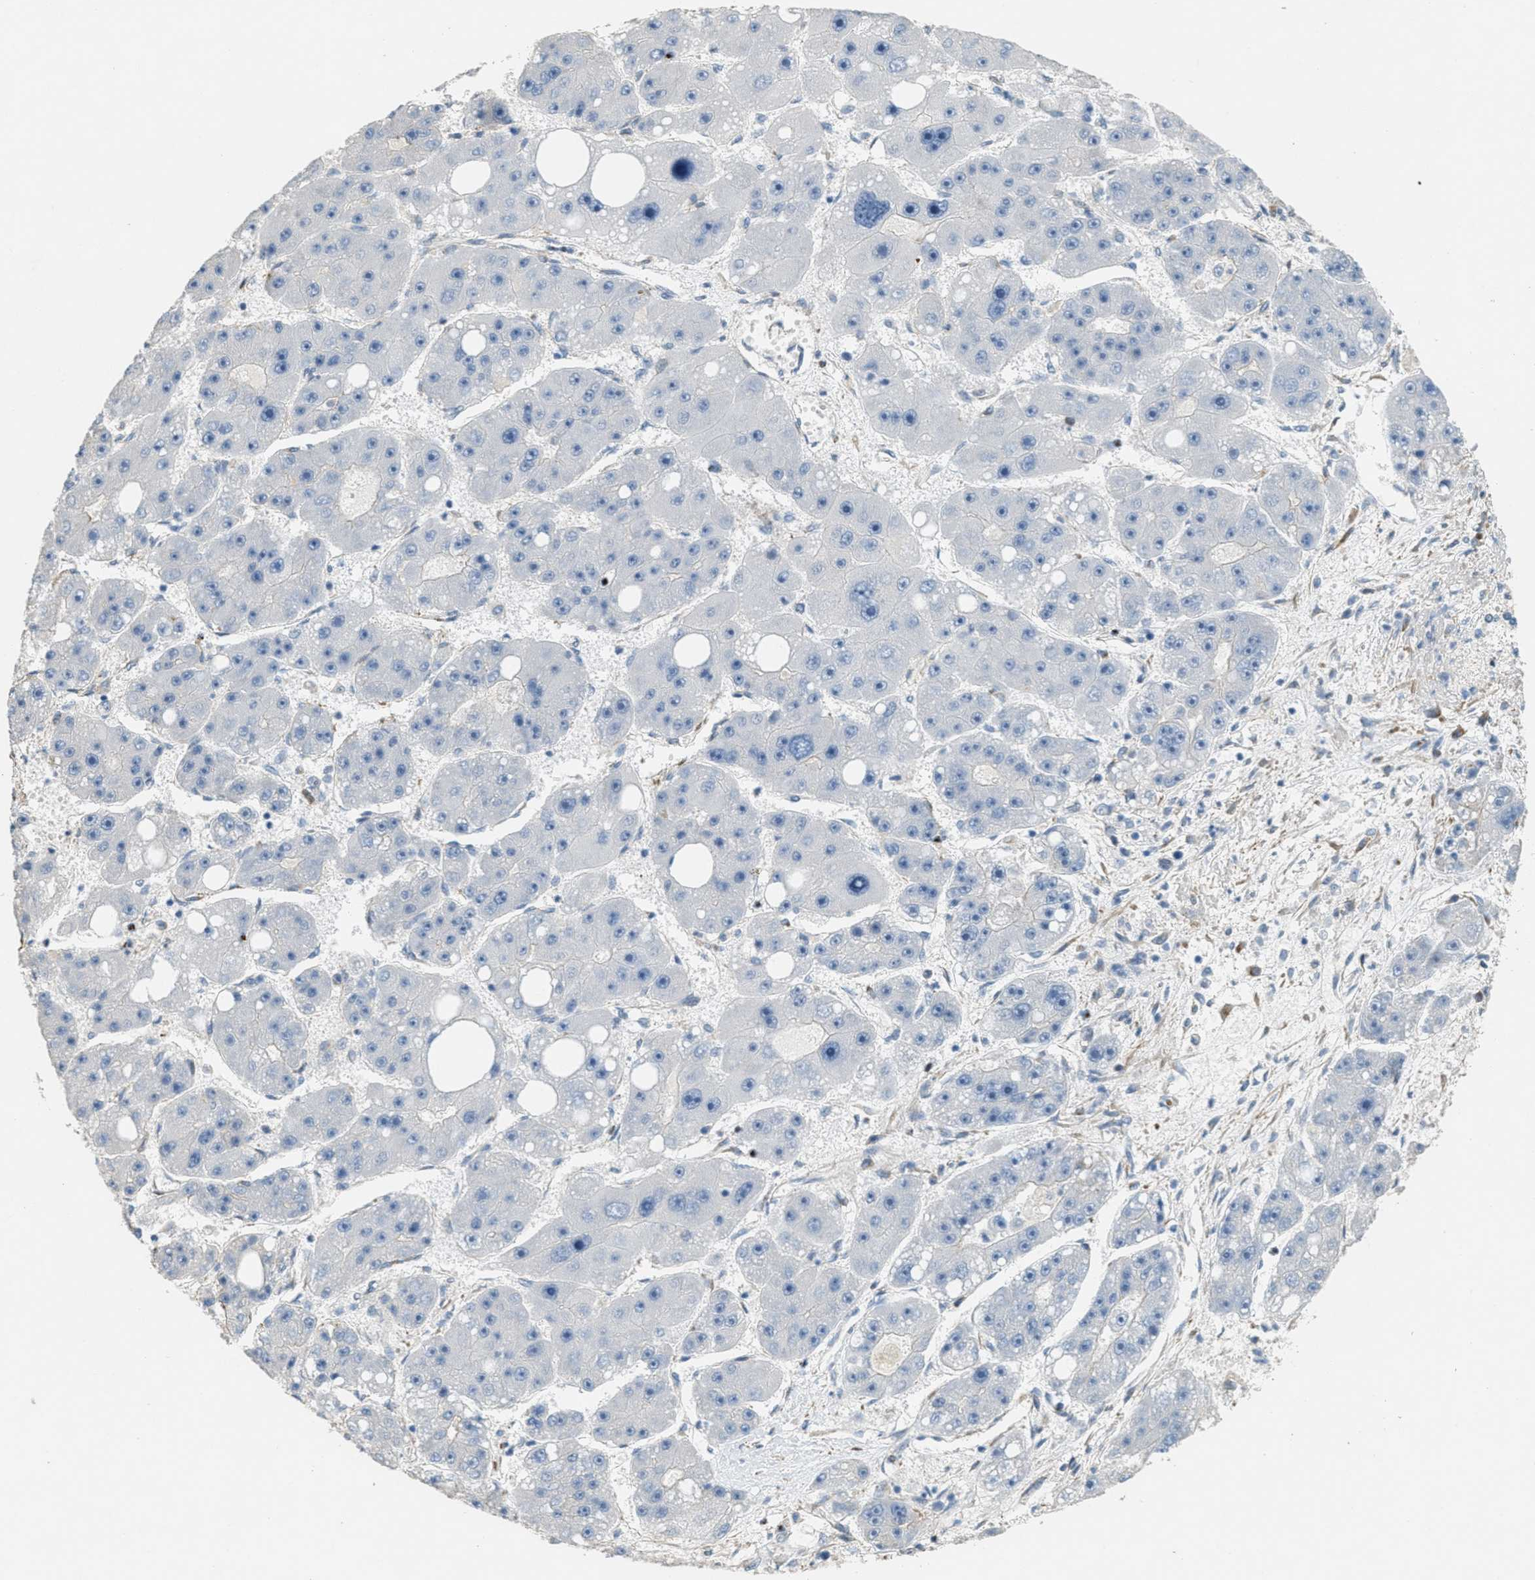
{"staining": {"intensity": "negative", "quantity": "none", "location": "none"}, "tissue": "liver cancer", "cell_type": "Tumor cells", "image_type": "cancer", "snomed": [{"axis": "morphology", "description": "Carcinoma, Hepatocellular, NOS"}, {"axis": "topography", "description": "Liver"}], "caption": "Immunohistochemical staining of human hepatocellular carcinoma (liver) exhibits no significant positivity in tumor cells.", "gene": "ADCY5", "patient": {"sex": "female", "age": 61}}